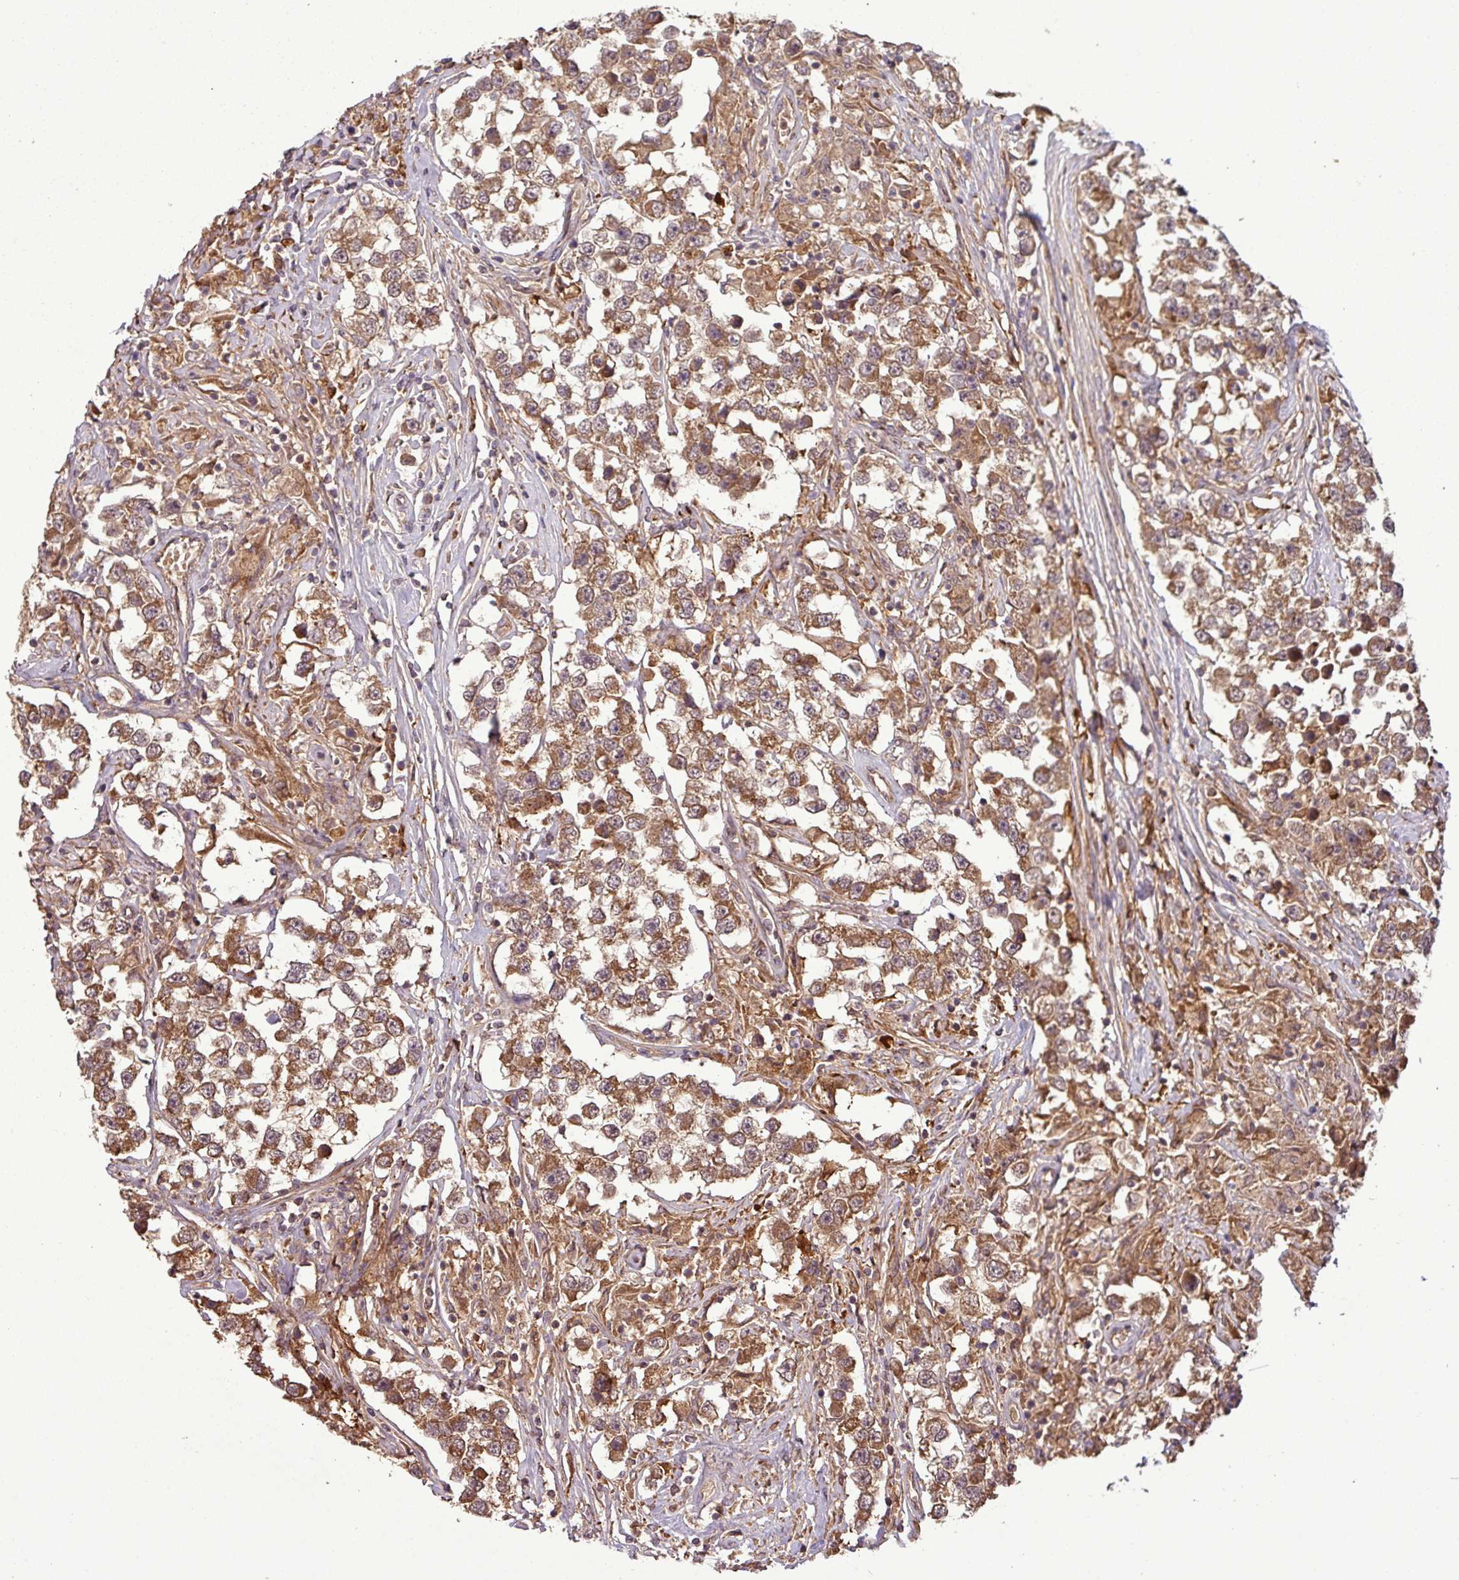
{"staining": {"intensity": "moderate", "quantity": ">75%", "location": "cytoplasmic/membranous"}, "tissue": "testis cancer", "cell_type": "Tumor cells", "image_type": "cancer", "snomed": [{"axis": "morphology", "description": "Seminoma, NOS"}, {"axis": "topography", "description": "Testis"}], "caption": "Human testis seminoma stained with a protein marker reveals moderate staining in tumor cells.", "gene": "NT5C3A", "patient": {"sex": "male", "age": 46}}